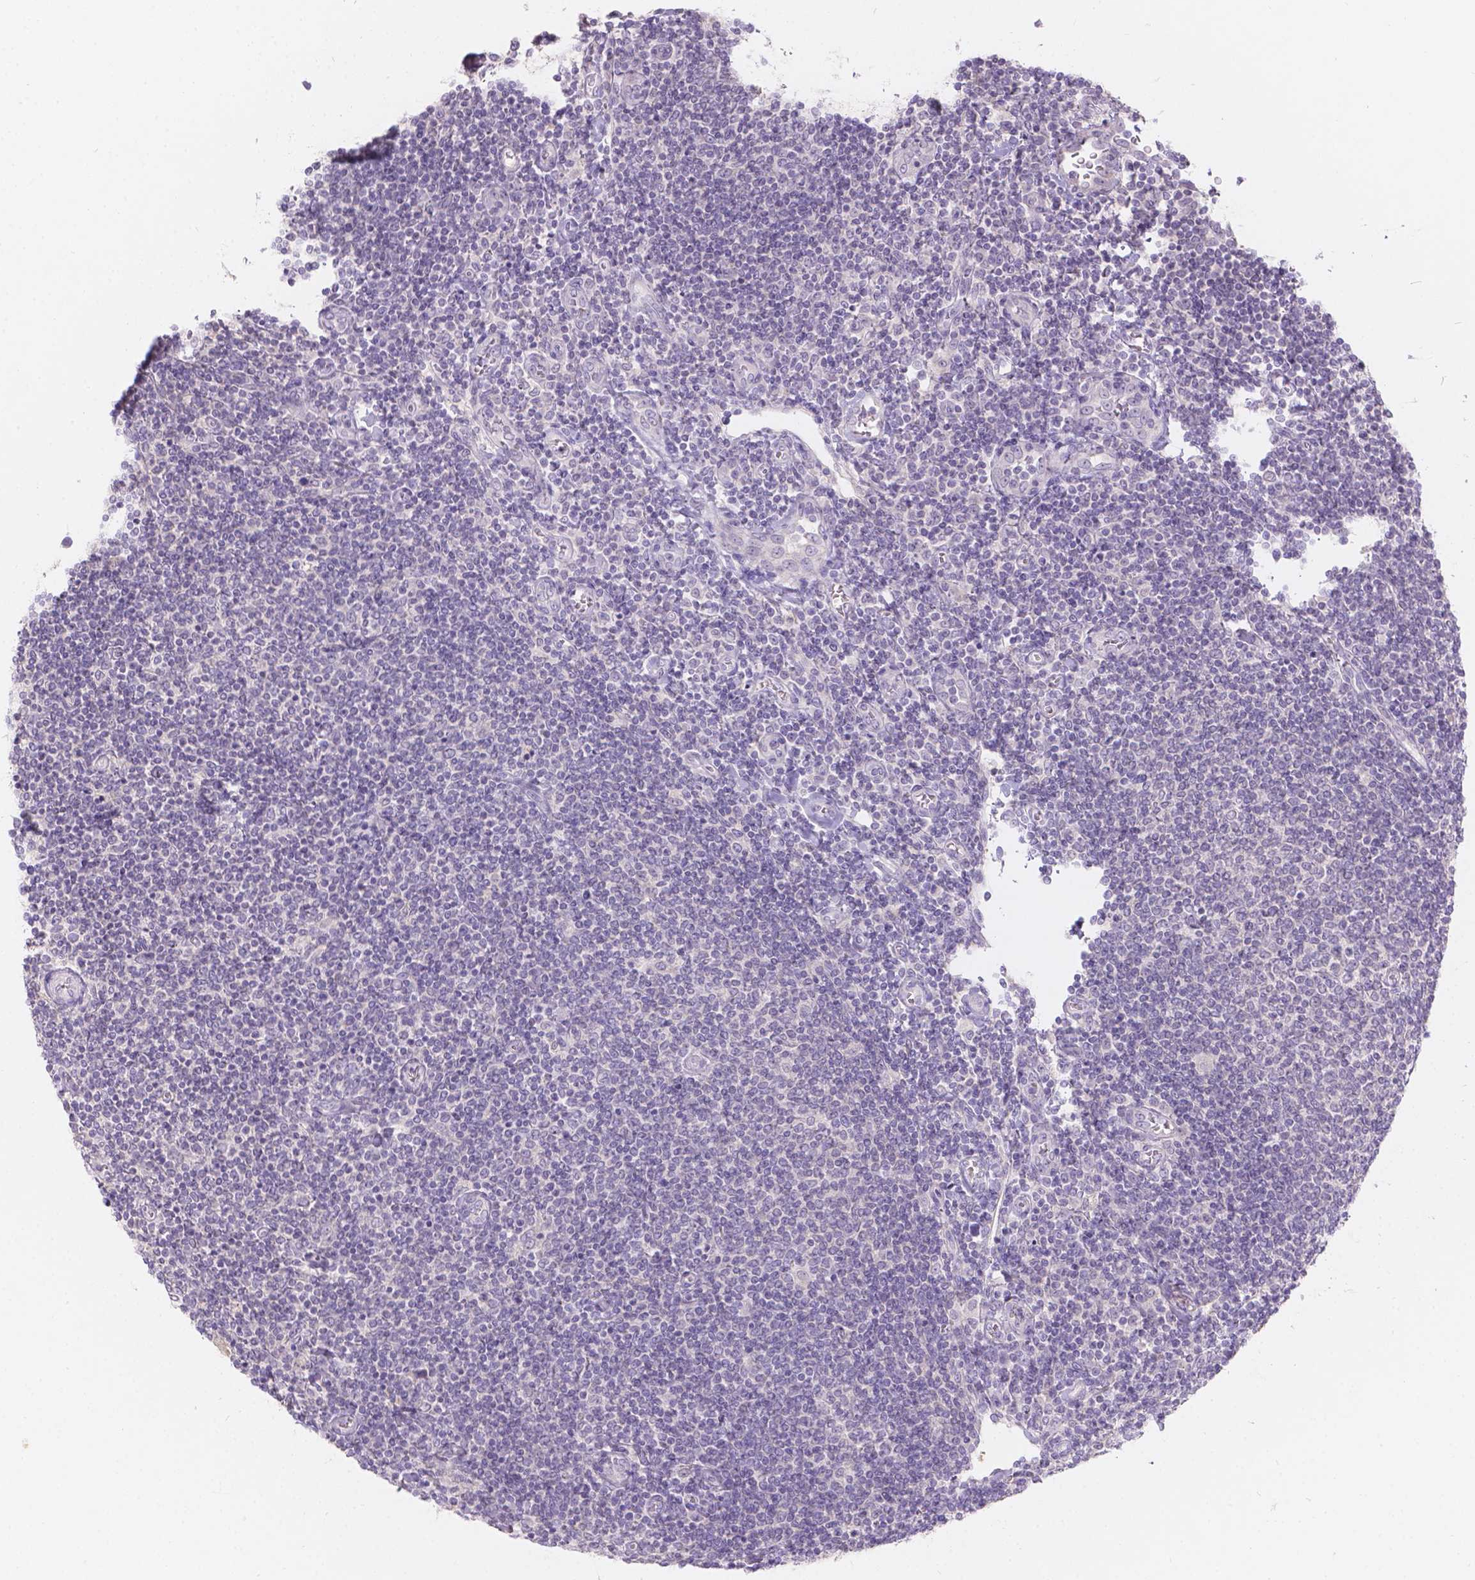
{"staining": {"intensity": "negative", "quantity": "none", "location": "none"}, "tissue": "lymphoma", "cell_type": "Tumor cells", "image_type": "cancer", "snomed": [{"axis": "morphology", "description": "Malignant lymphoma, non-Hodgkin's type, Low grade"}, {"axis": "topography", "description": "Lymph node"}], "caption": "This is a photomicrograph of IHC staining of lymphoma, which shows no positivity in tumor cells.", "gene": "DCAF4L1", "patient": {"sex": "male", "age": 52}}